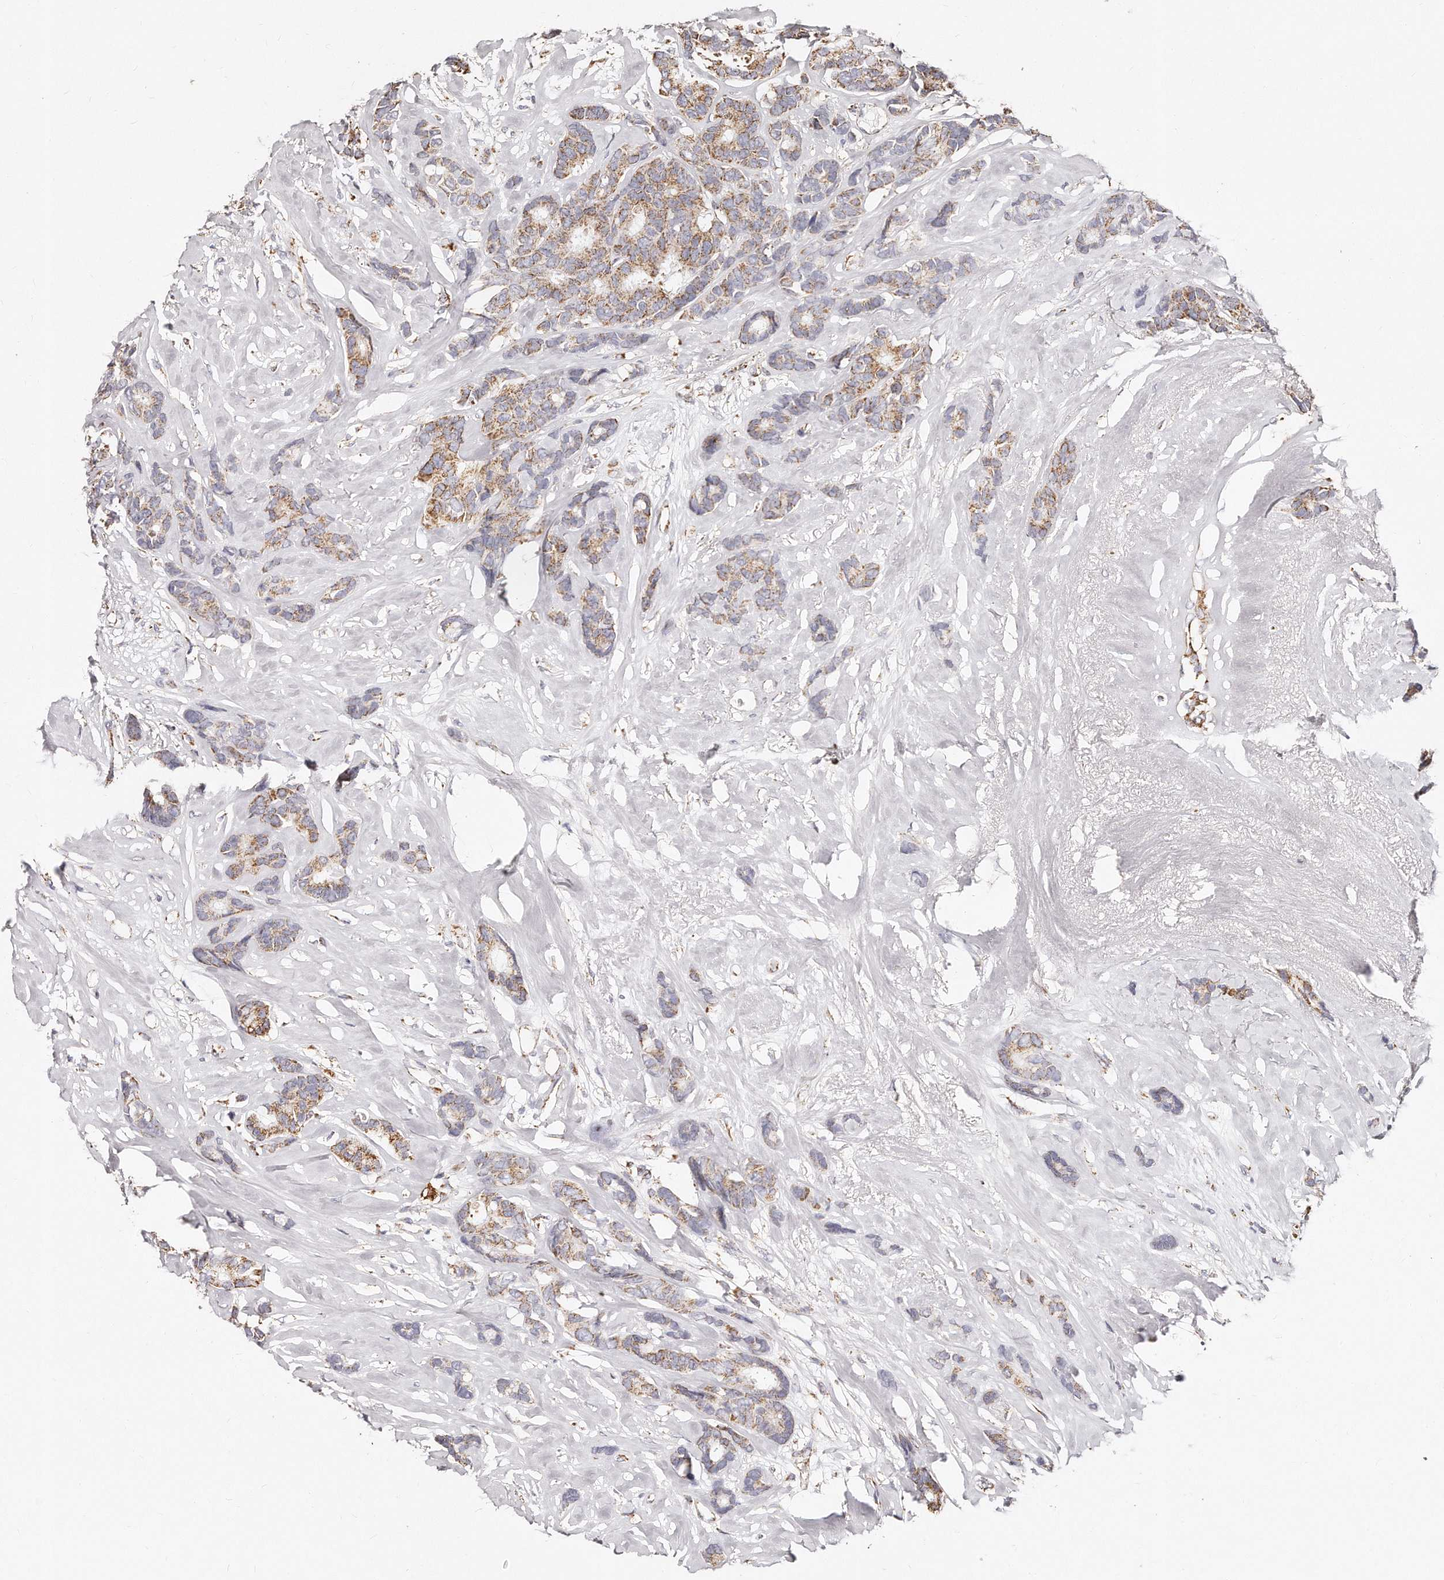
{"staining": {"intensity": "moderate", "quantity": ">75%", "location": "cytoplasmic/membranous"}, "tissue": "breast cancer", "cell_type": "Tumor cells", "image_type": "cancer", "snomed": [{"axis": "morphology", "description": "Duct carcinoma"}, {"axis": "topography", "description": "Breast"}], "caption": "Immunohistochemistry of human breast cancer (invasive ductal carcinoma) shows medium levels of moderate cytoplasmic/membranous staining in about >75% of tumor cells.", "gene": "RTKN", "patient": {"sex": "female", "age": 87}}